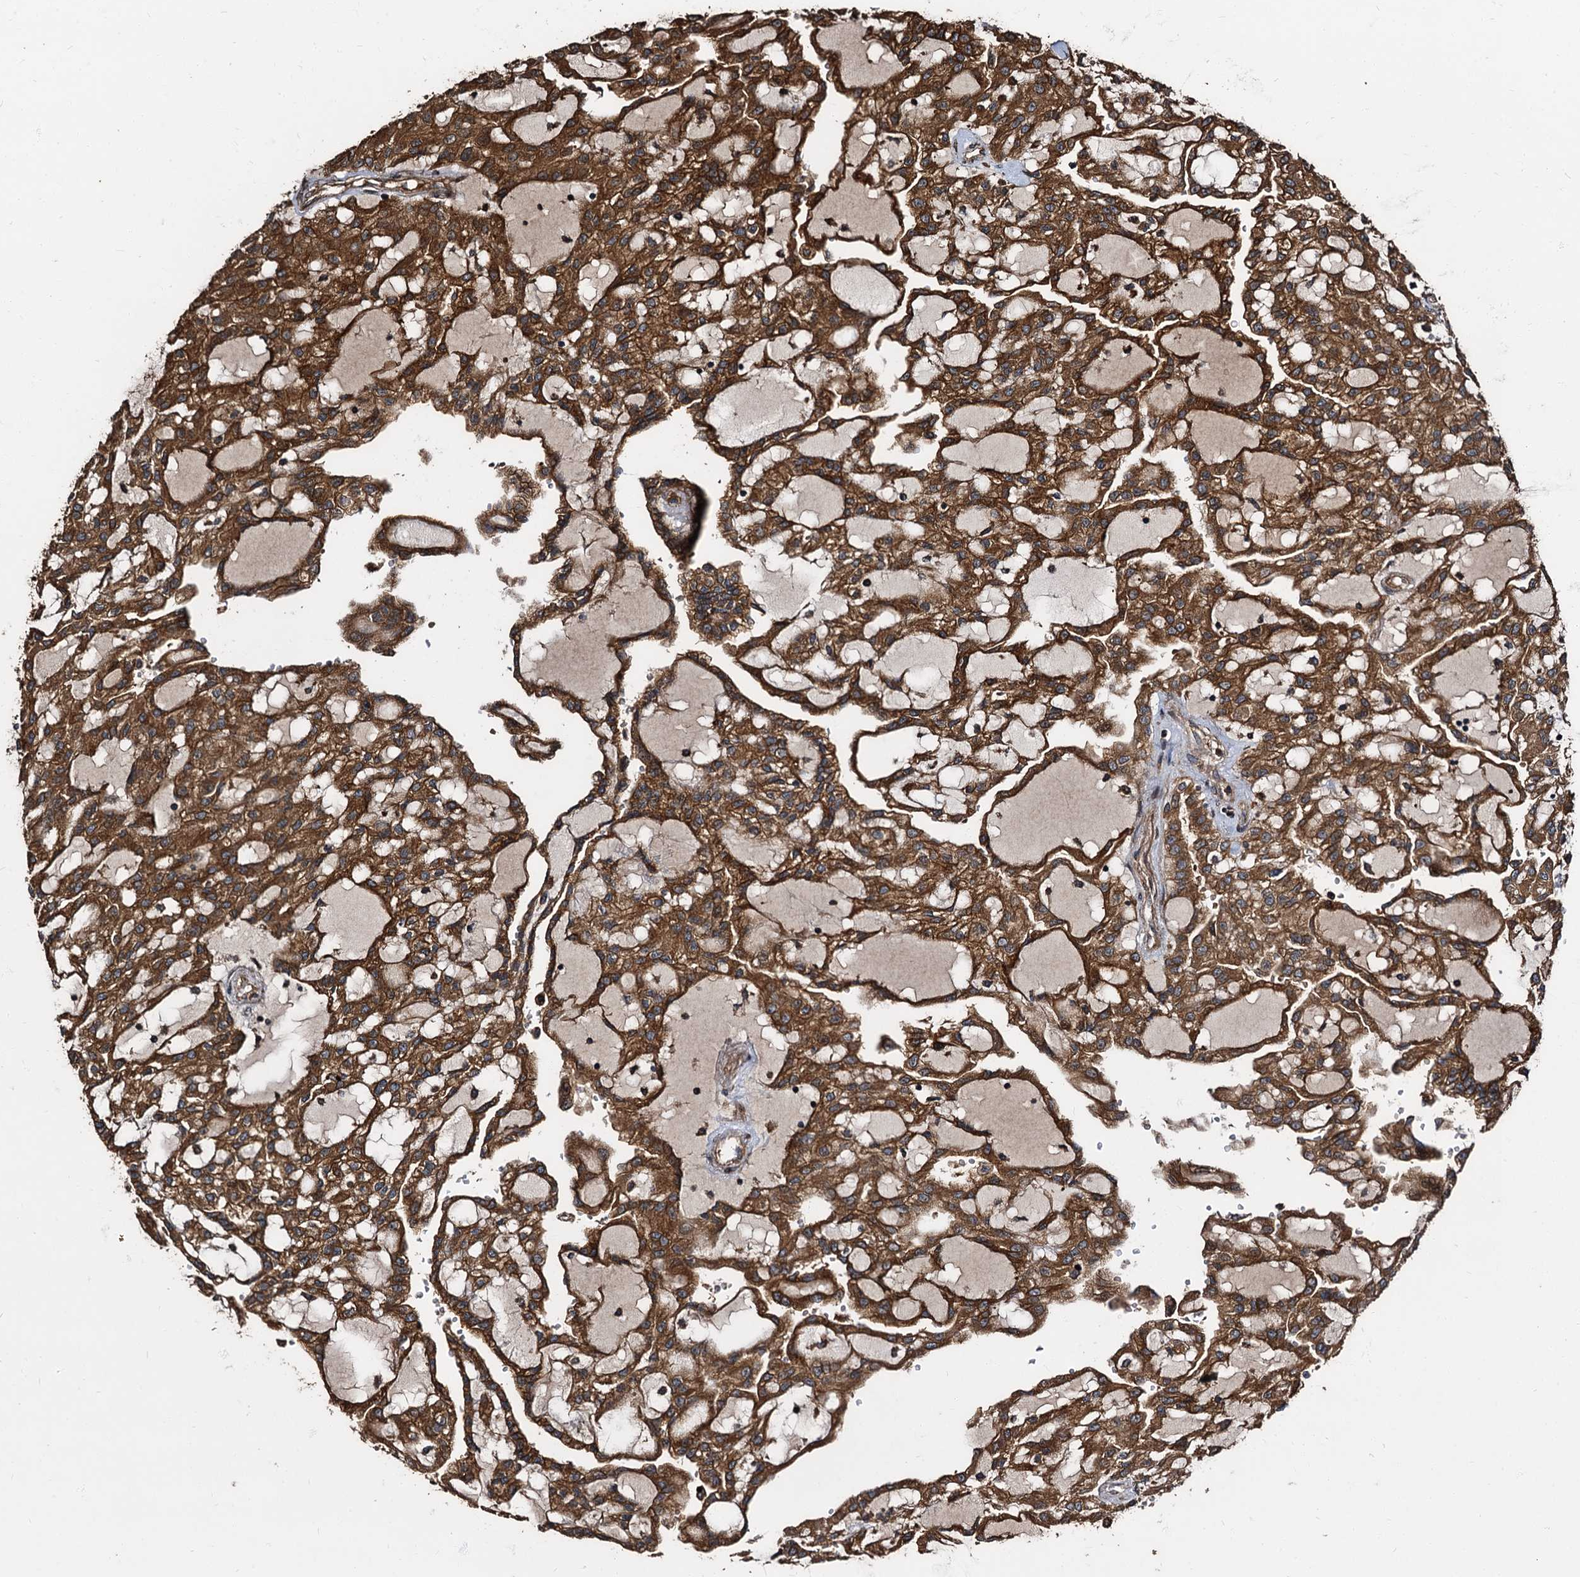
{"staining": {"intensity": "strong", "quantity": ">75%", "location": "cytoplasmic/membranous"}, "tissue": "renal cancer", "cell_type": "Tumor cells", "image_type": "cancer", "snomed": [{"axis": "morphology", "description": "Adenocarcinoma, NOS"}, {"axis": "topography", "description": "Kidney"}], "caption": "Tumor cells show high levels of strong cytoplasmic/membranous expression in approximately >75% of cells in human renal cancer. The staining is performed using DAB (3,3'-diaminobenzidine) brown chromogen to label protein expression. The nuclei are counter-stained blue using hematoxylin.", "gene": "PEX5", "patient": {"sex": "male", "age": 63}}